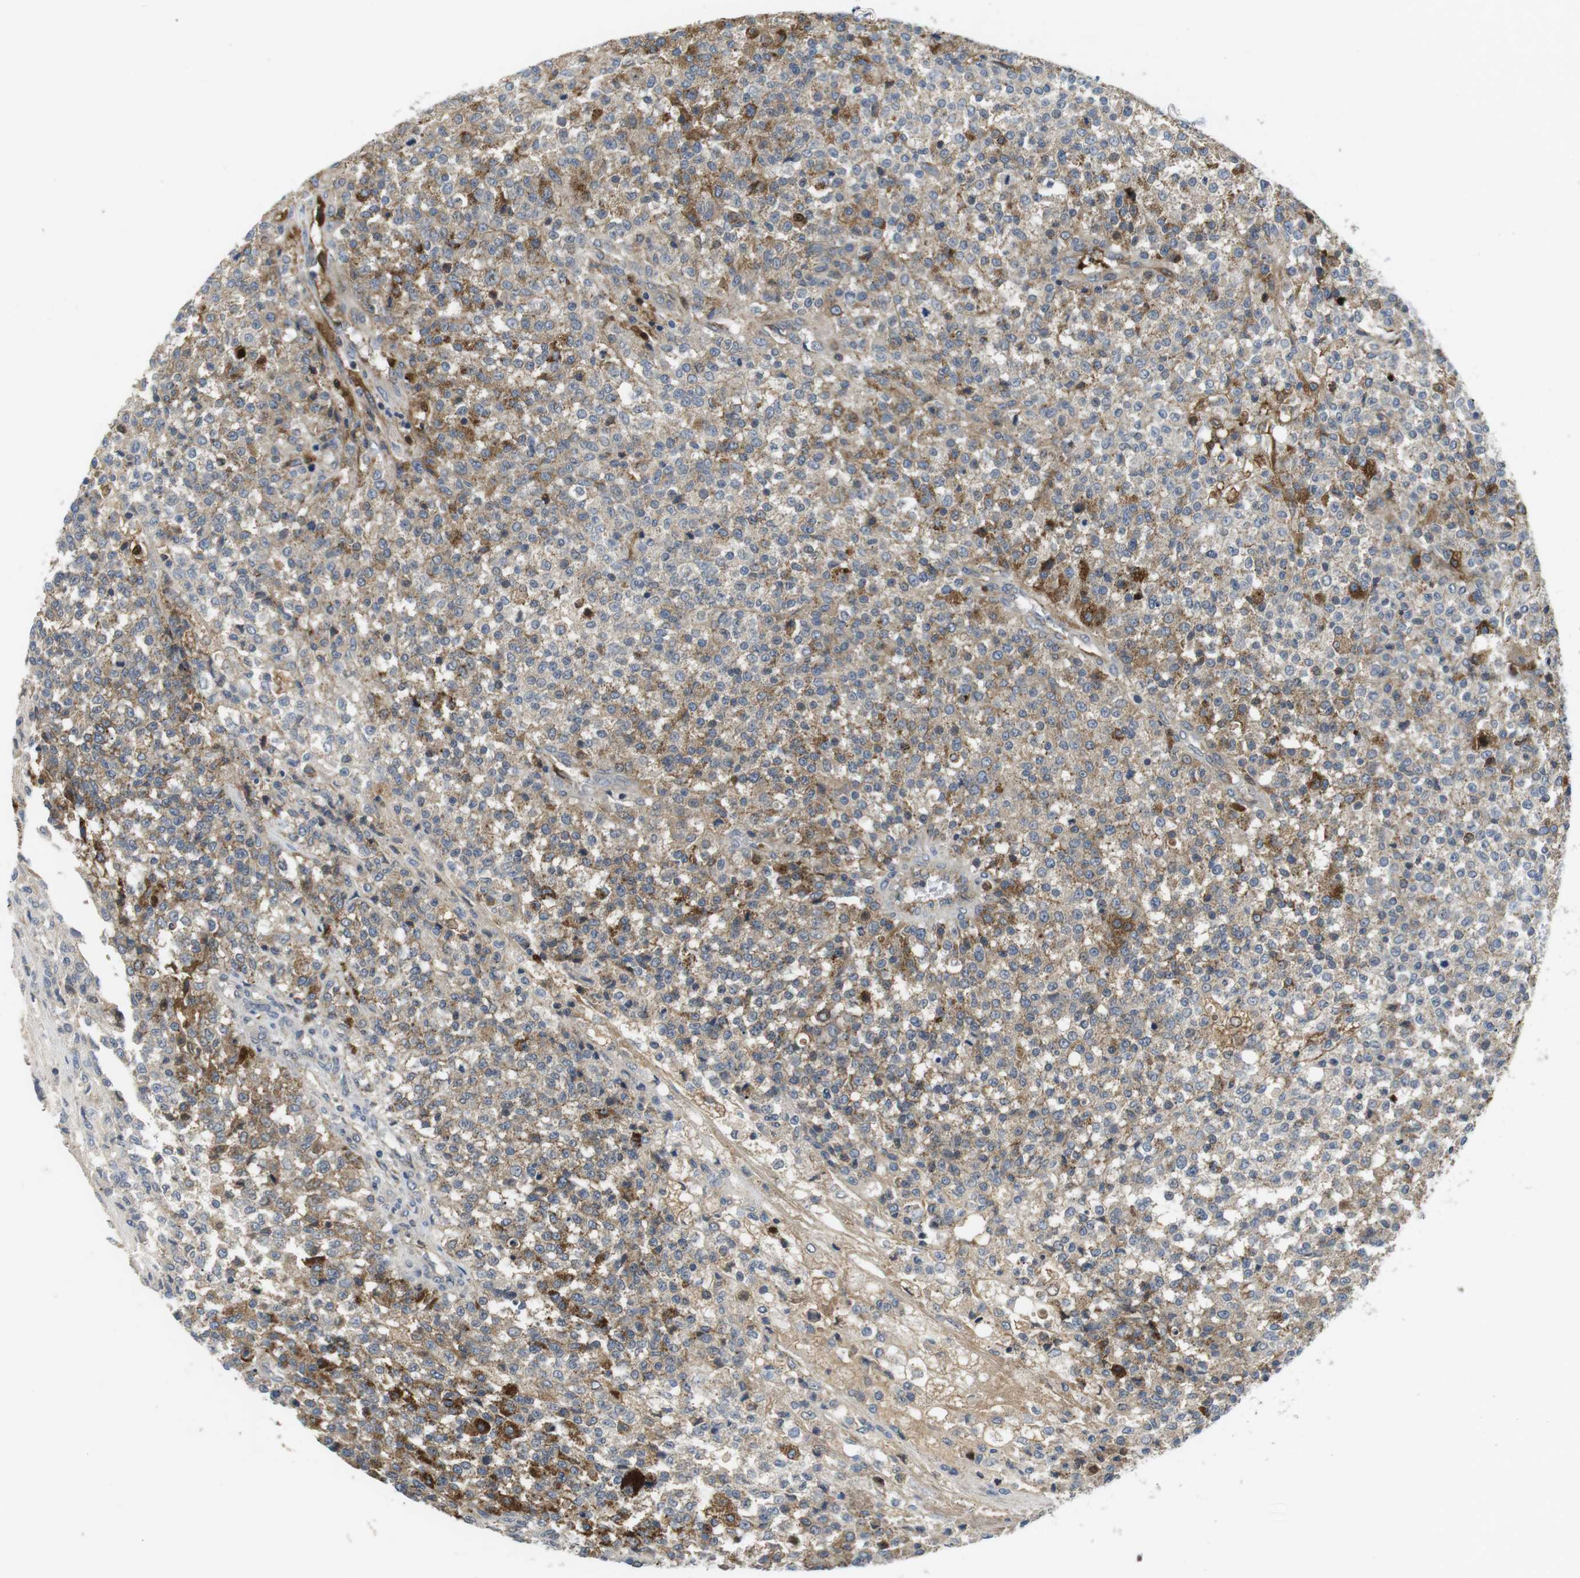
{"staining": {"intensity": "moderate", "quantity": "25%-75%", "location": "cytoplasmic/membranous"}, "tissue": "testis cancer", "cell_type": "Tumor cells", "image_type": "cancer", "snomed": [{"axis": "morphology", "description": "Seminoma, NOS"}, {"axis": "topography", "description": "Testis"}], "caption": "A histopathology image of testis cancer stained for a protein reveals moderate cytoplasmic/membranous brown staining in tumor cells.", "gene": "NECTIN1", "patient": {"sex": "male", "age": 59}}